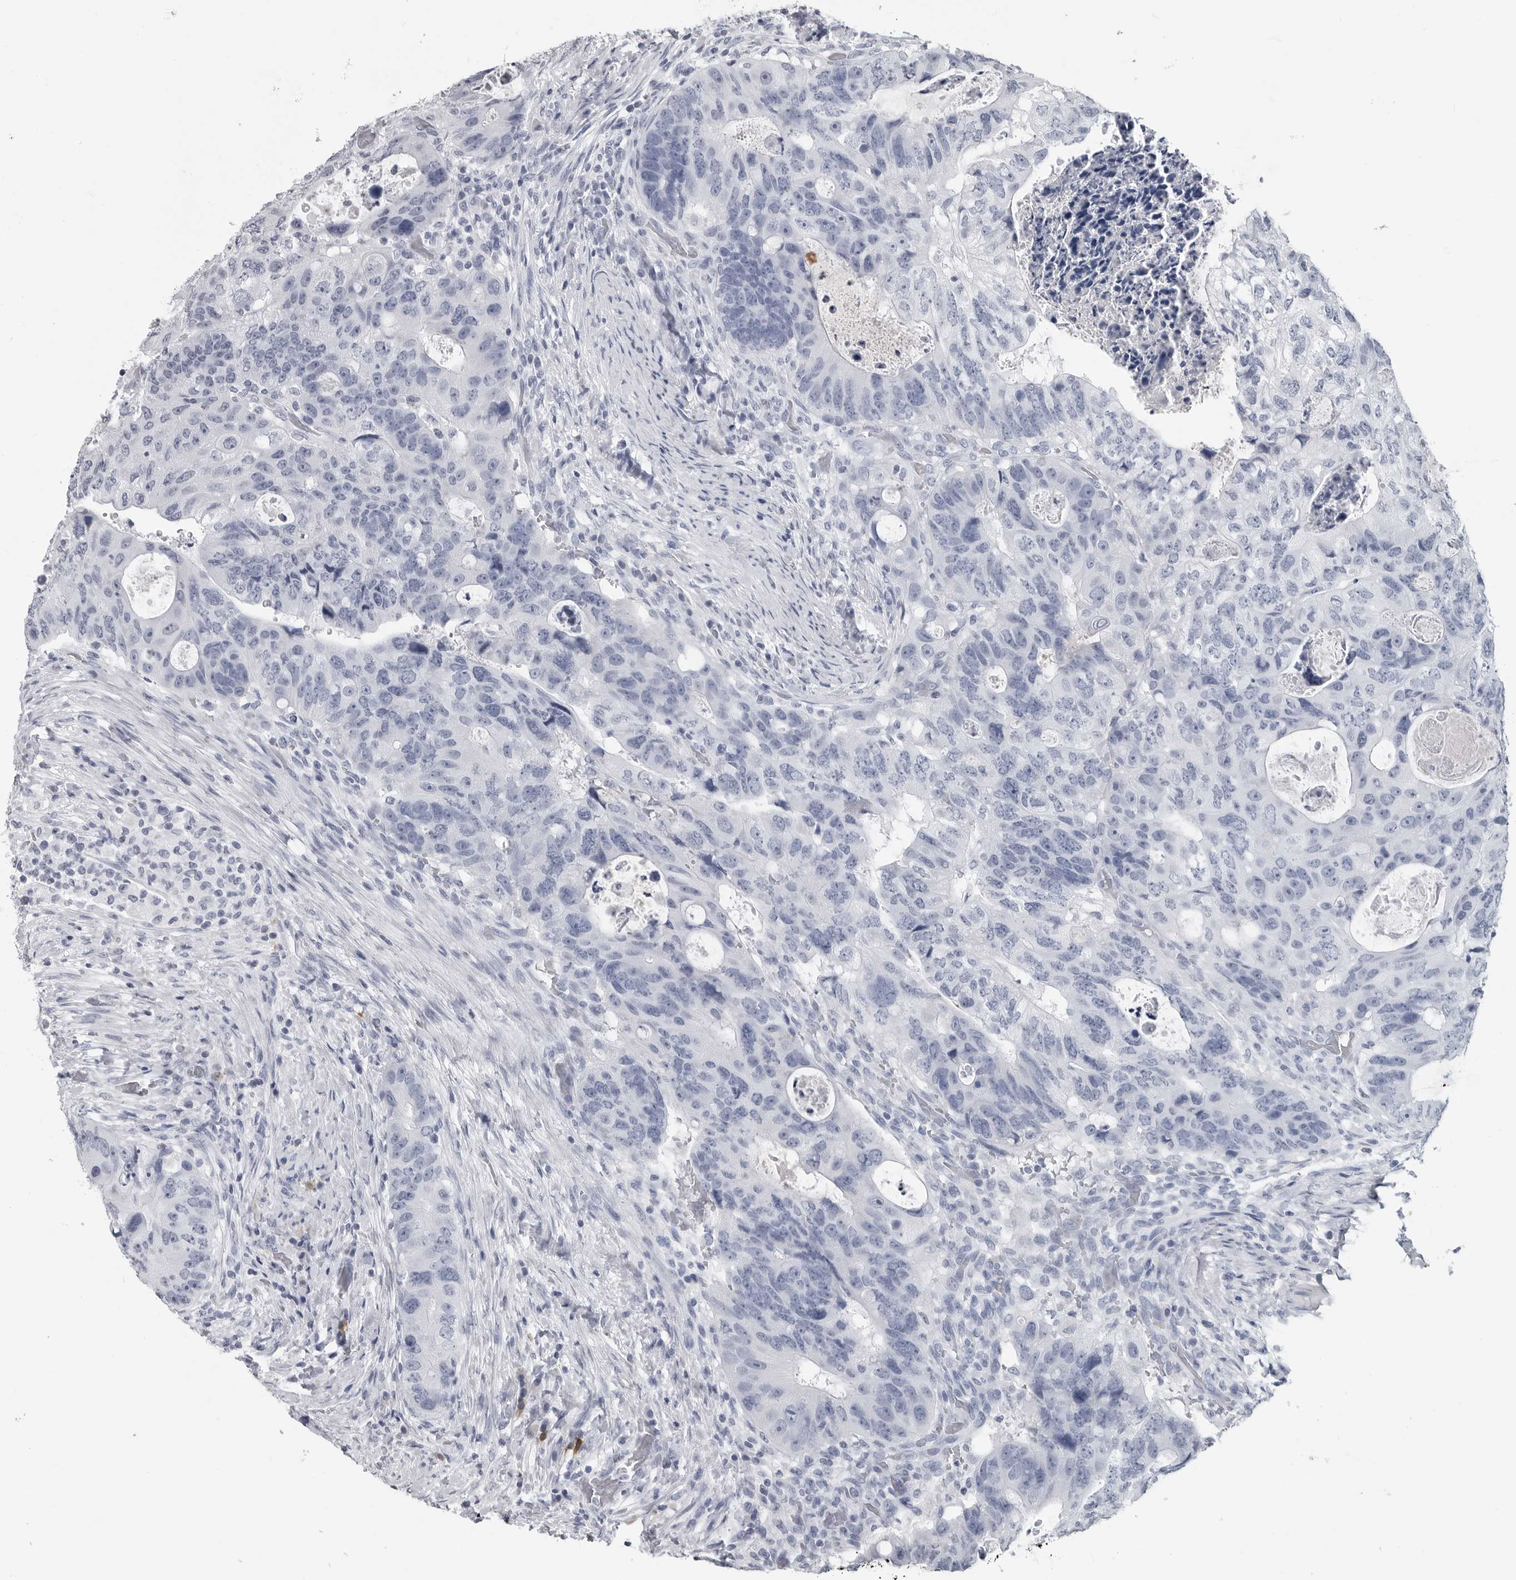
{"staining": {"intensity": "negative", "quantity": "none", "location": "none"}, "tissue": "colorectal cancer", "cell_type": "Tumor cells", "image_type": "cancer", "snomed": [{"axis": "morphology", "description": "Adenocarcinoma, NOS"}, {"axis": "topography", "description": "Rectum"}], "caption": "Protein analysis of adenocarcinoma (colorectal) shows no significant positivity in tumor cells. (Stains: DAB immunohistochemistry (IHC) with hematoxylin counter stain, Microscopy: brightfield microscopy at high magnification).", "gene": "AMPD1", "patient": {"sex": "male", "age": 59}}